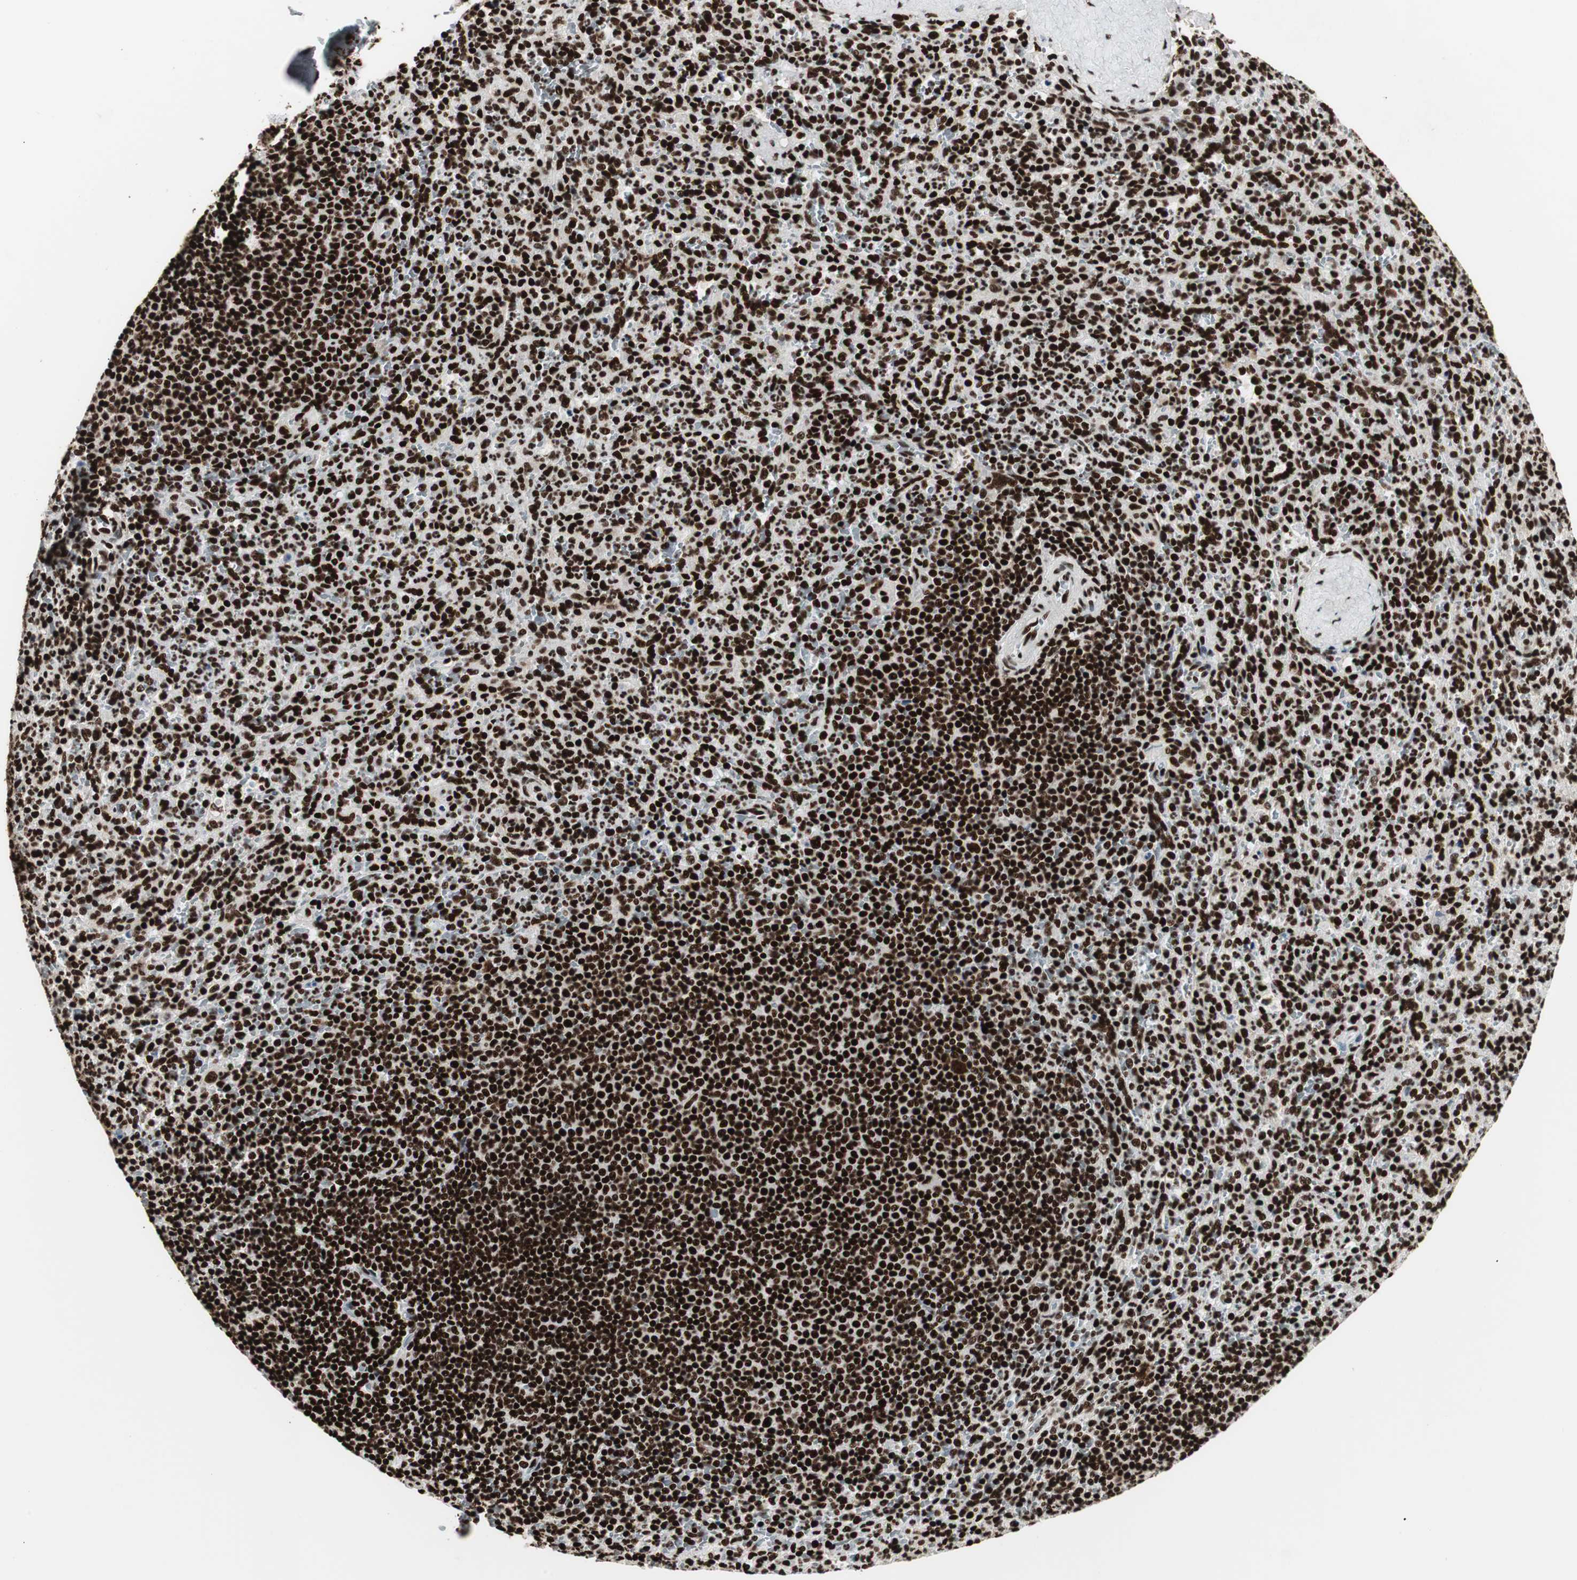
{"staining": {"intensity": "strong", "quantity": ">75%", "location": "nuclear"}, "tissue": "spleen", "cell_type": "Cells in red pulp", "image_type": "normal", "snomed": [{"axis": "morphology", "description": "Normal tissue, NOS"}, {"axis": "topography", "description": "Spleen"}], "caption": "Brown immunohistochemical staining in benign spleen shows strong nuclear expression in approximately >75% of cells in red pulp. (Stains: DAB (3,3'-diaminobenzidine) in brown, nuclei in blue, Microscopy: brightfield microscopy at high magnification).", "gene": "MTA2", "patient": {"sex": "male", "age": 36}}